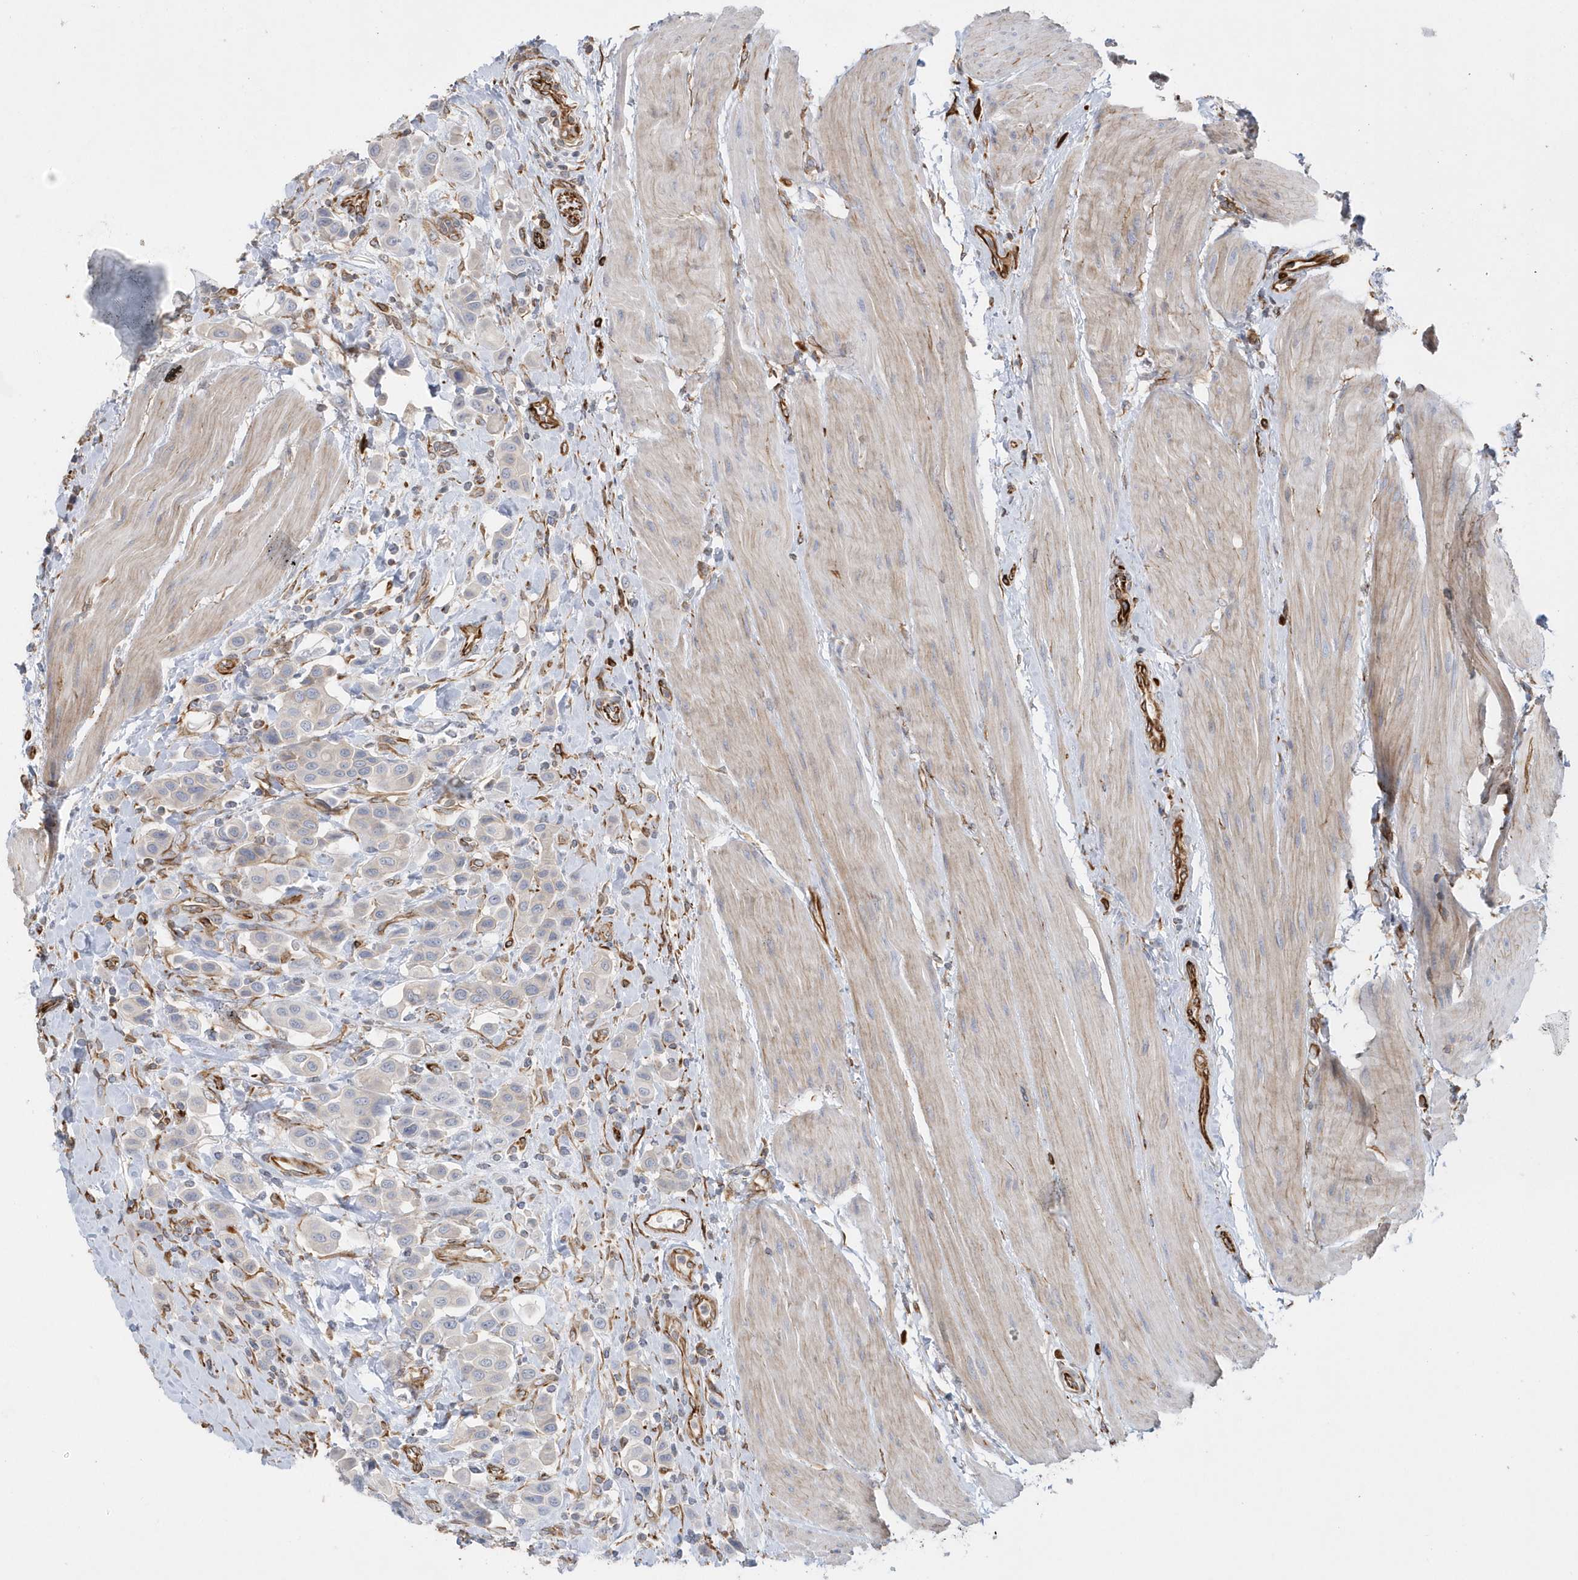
{"staining": {"intensity": "negative", "quantity": "none", "location": "none"}, "tissue": "urothelial cancer", "cell_type": "Tumor cells", "image_type": "cancer", "snomed": [{"axis": "morphology", "description": "Urothelial carcinoma, High grade"}, {"axis": "topography", "description": "Urinary bladder"}], "caption": "Image shows no protein staining in tumor cells of high-grade urothelial carcinoma tissue.", "gene": "RAB17", "patient": {"sex": "male", "age": 50}}